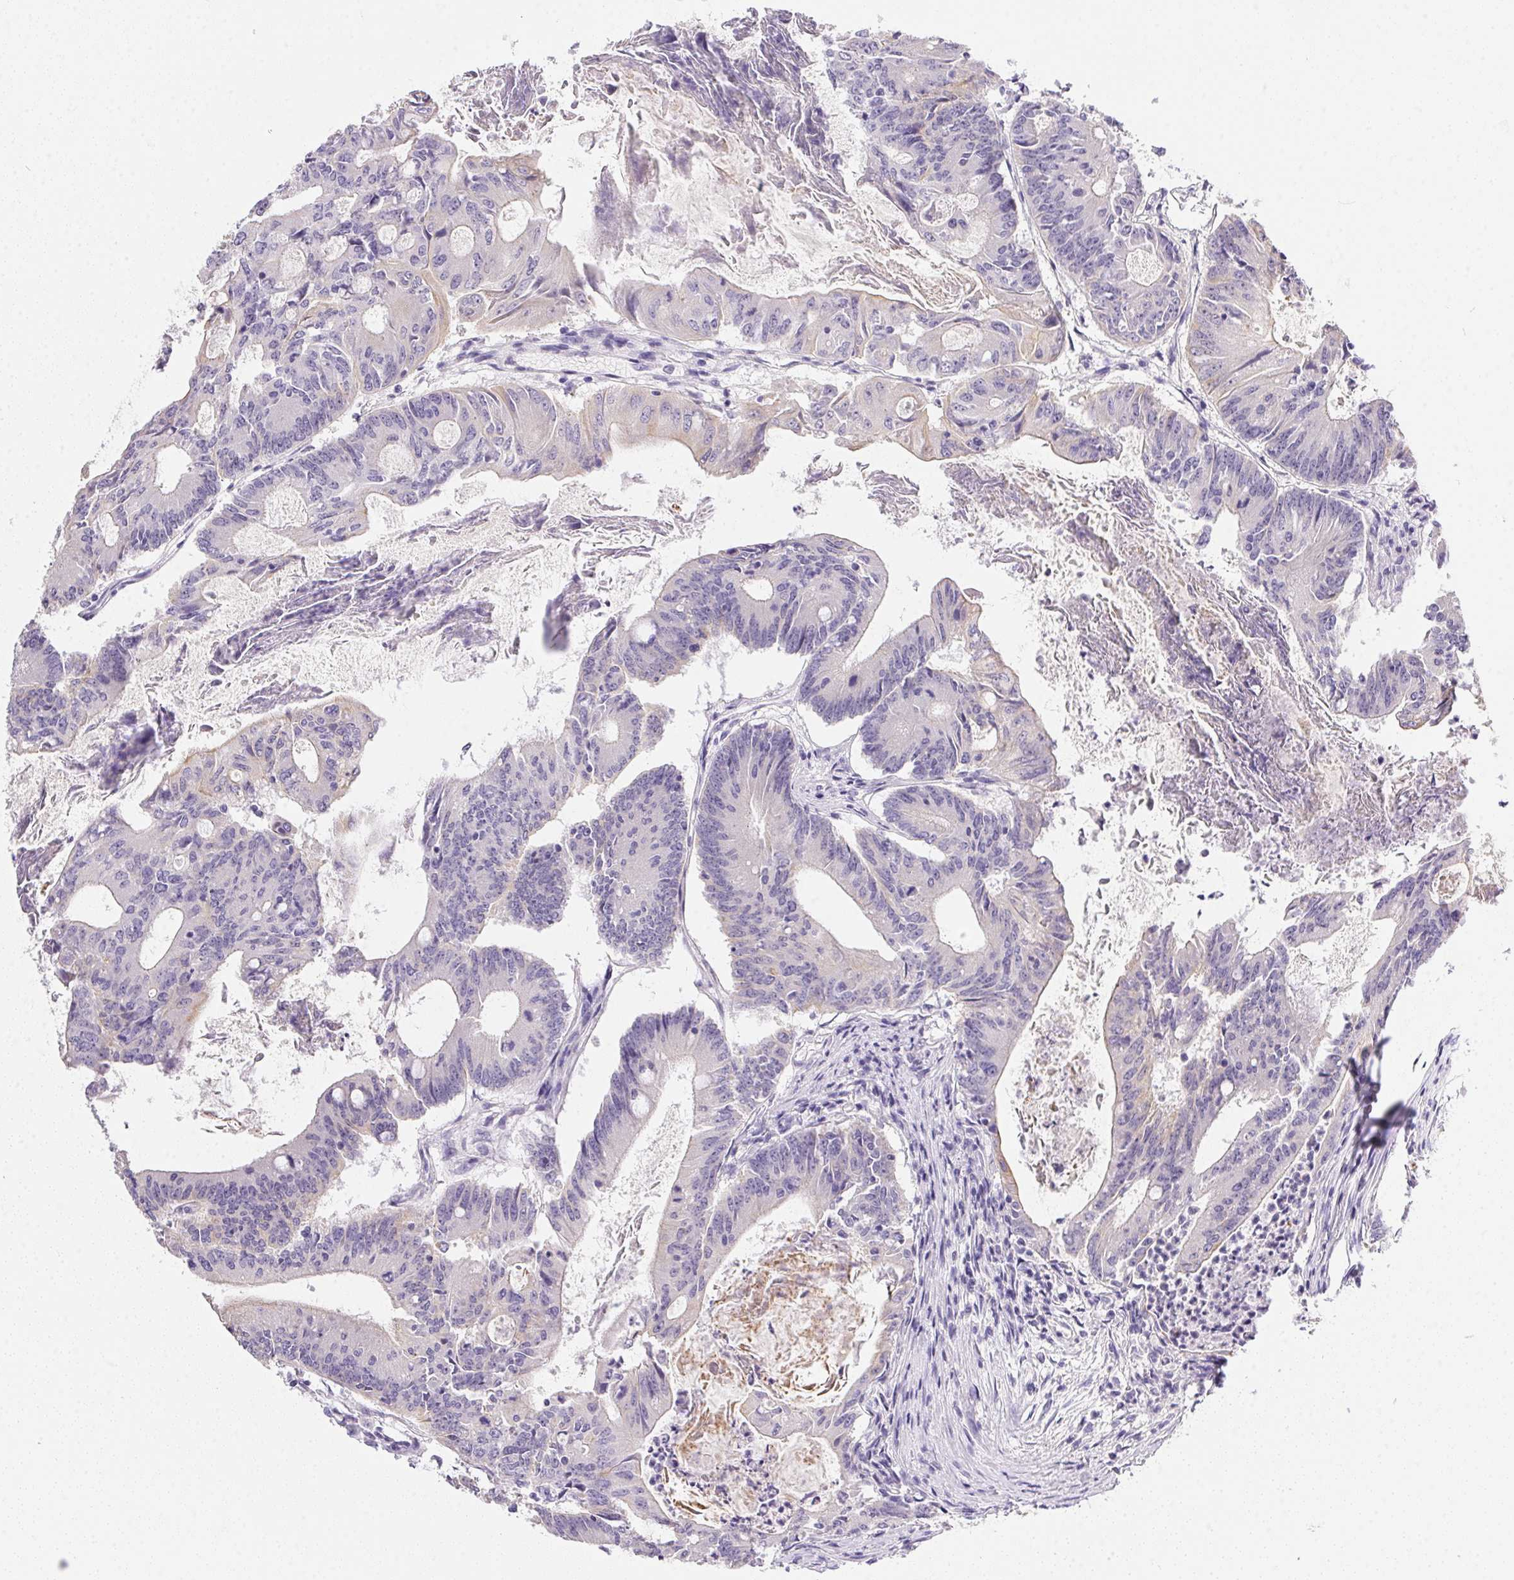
{"staining": {"intensity": "negative", "quantity": "none", "location": "none"}, "tissue": "colorectal cancer", "cell_type": "Tumor cells", "image_type": "cancer", "snomed": [{"axis": "morphology", "description": "Adenocarcinoma, NOS"}, {"axis": "topography", "description": "Colon"}], "caption": "This photomicrograph is of adenocarcinoma (colorectal) stained with IHC to label a protein in brown with the nuclei are counter-stained blue. There is no expression in tumor cells.", "gene": "SLC17A7", "patient": {"sex": "female", "age": 70}}